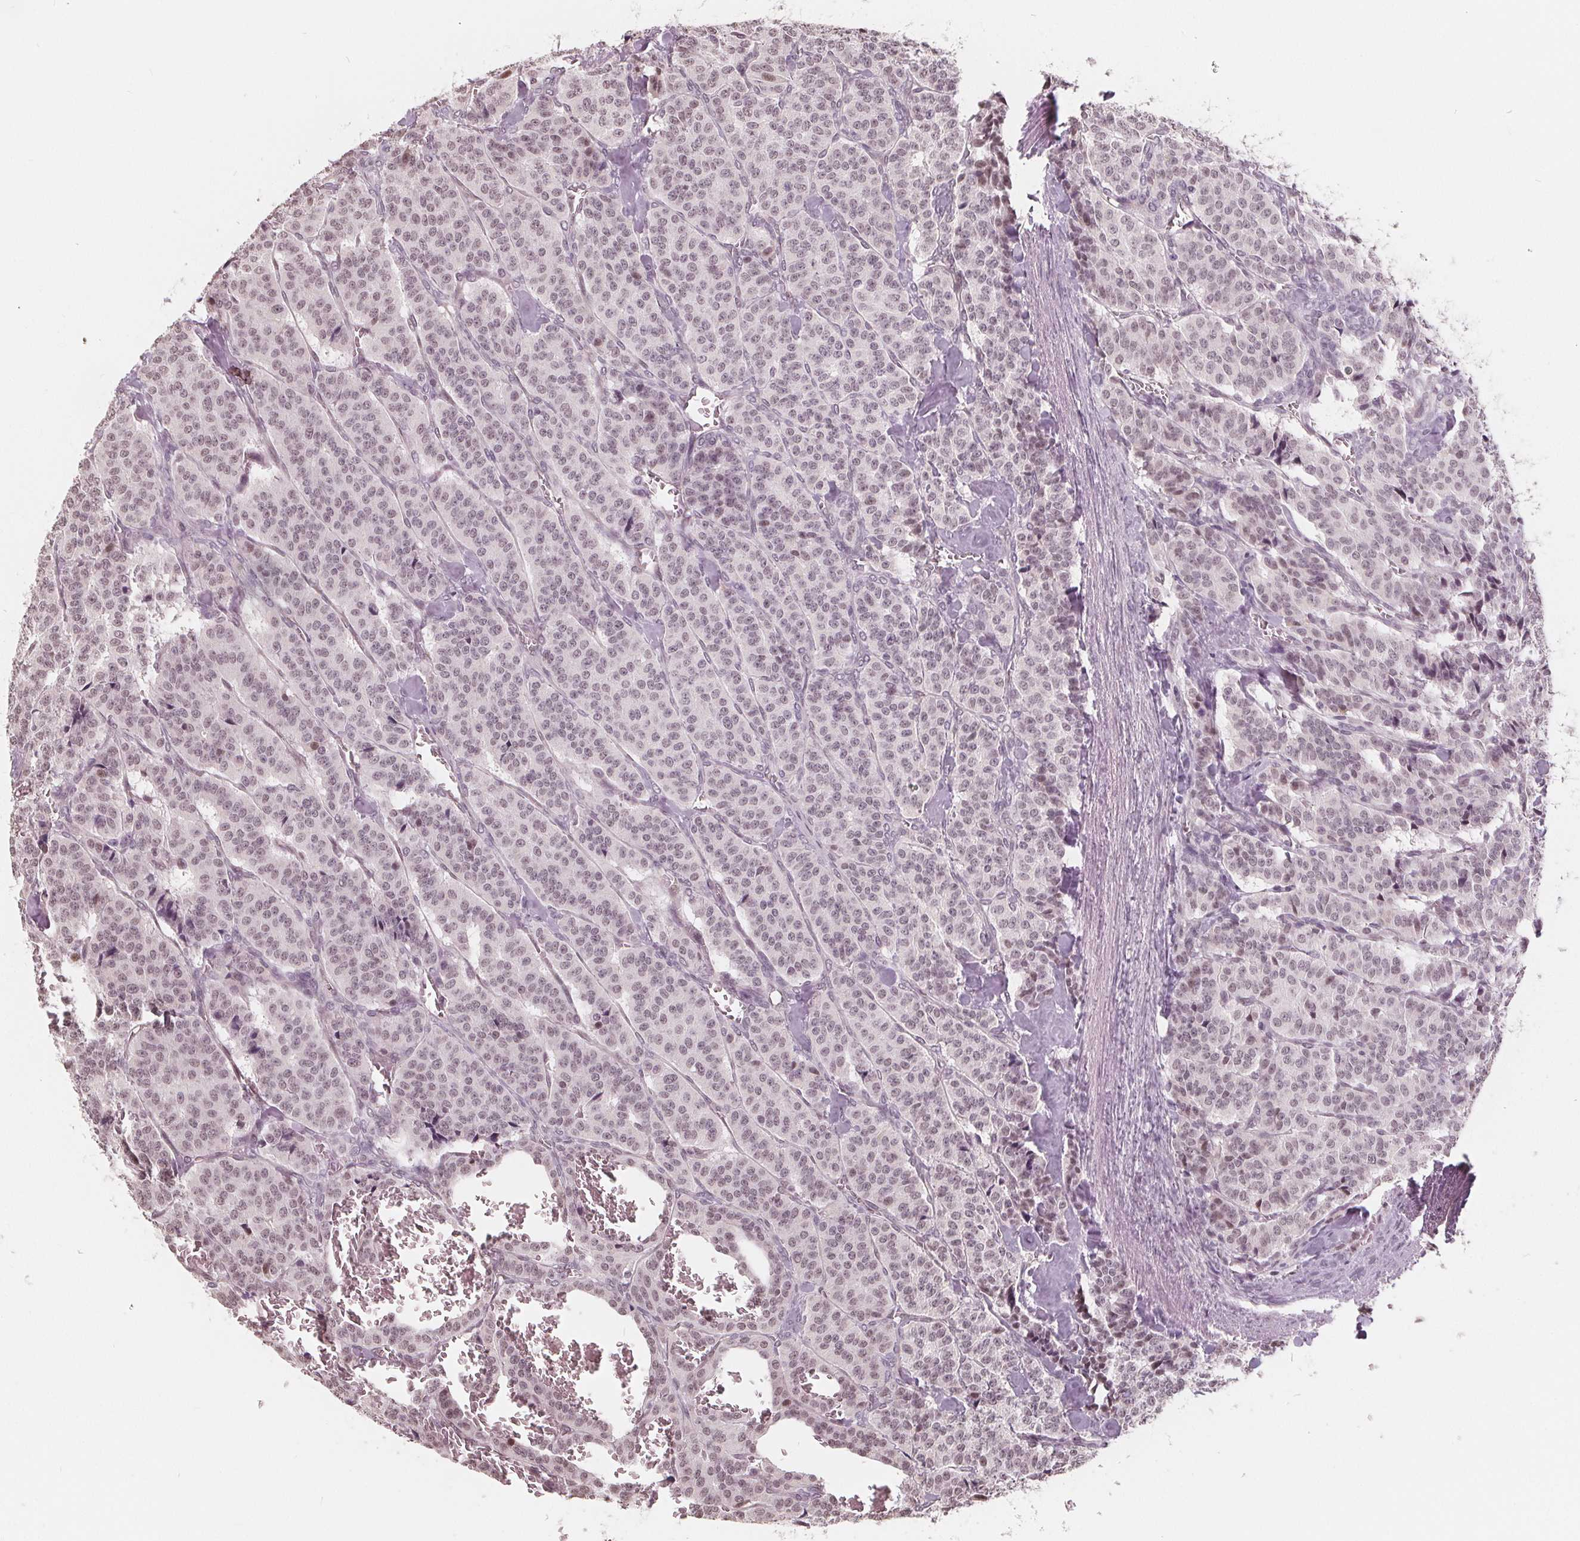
{"staining": {"intensity": "weak", "quantity": ">75%", "location": "nuclear"}, "tissue": "carcinoid", "cell_type": "Tumor cells", "image_type": "cancer", "snomed": [{"axis": "morphology", "description": "Normal tissue, NOS"}, {"axis": "morphology", "description": "Carcinoid, malignant, NOS"}, {"axis": "topography", "description": "Lung"}], "caption": "Tumor cells show low levels of weak nuclear expression in about >75% of cells in human carcinoid (malignant). The protein is stained brown, and the nuclei are stained in blue (DAB (3,3'-diaminobenzidine) IHC with brightfield microscopy, high magnification).", "gene": "NUP210L", "patient": {"sex": "female", "age": 46}}